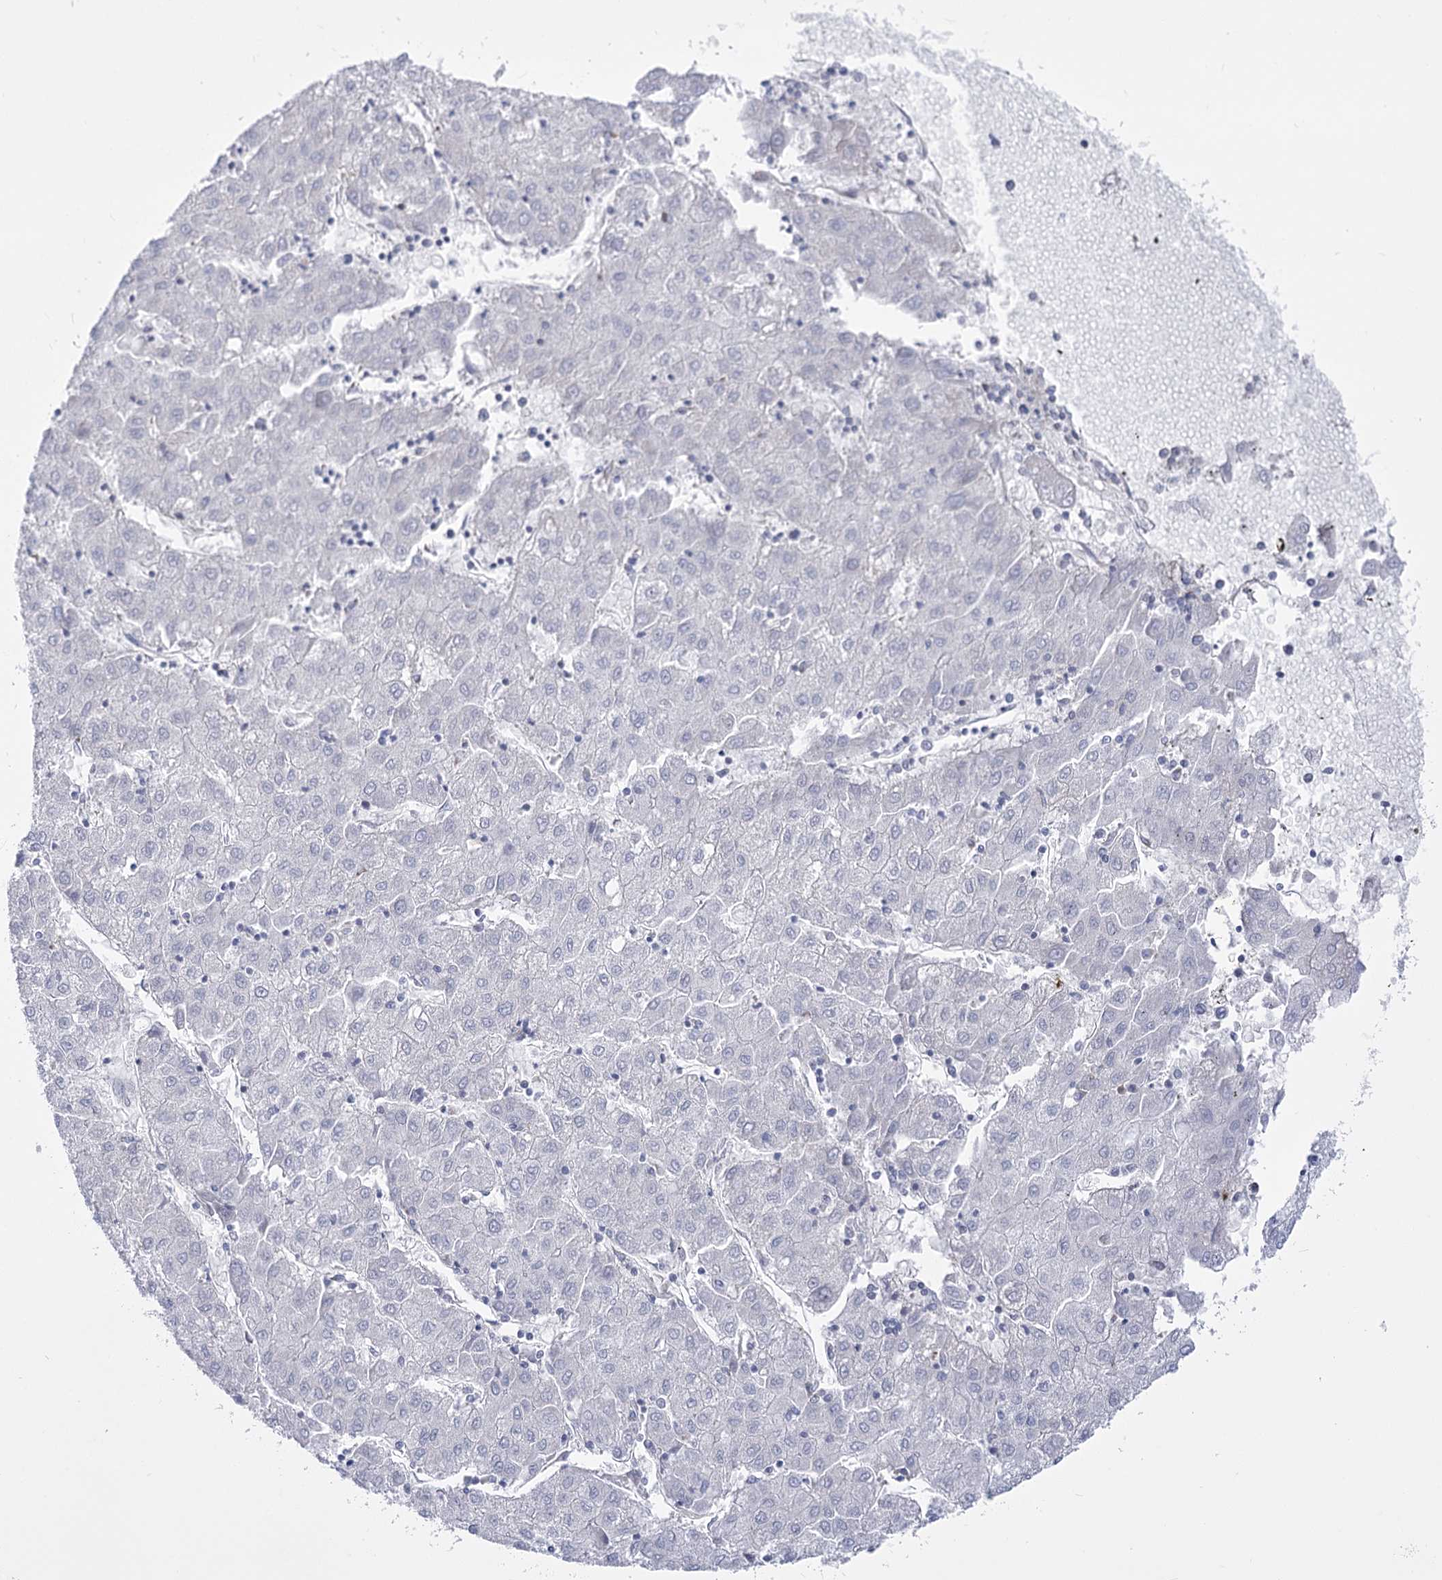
{"staining": {"intensity": "negative", "quantity": "none", "location": "none"}, "tissue": "liver cancer", "cell_type": "Tumor cells", "image_type": "cancer", "snomed": [{"axis": "morphology", "description": "Carcinoma, Hepatocellular, NOS"}, {"axis": "topography", "description": "Liver"}], "caption": "High power microscopy micrograph of an immunohistochemistry (IHC) micrograph of liver cancer, revealing no significant expression in tumor cells.", "gene": "PDHB", "patient": {"sex": "male", "age": 72}}